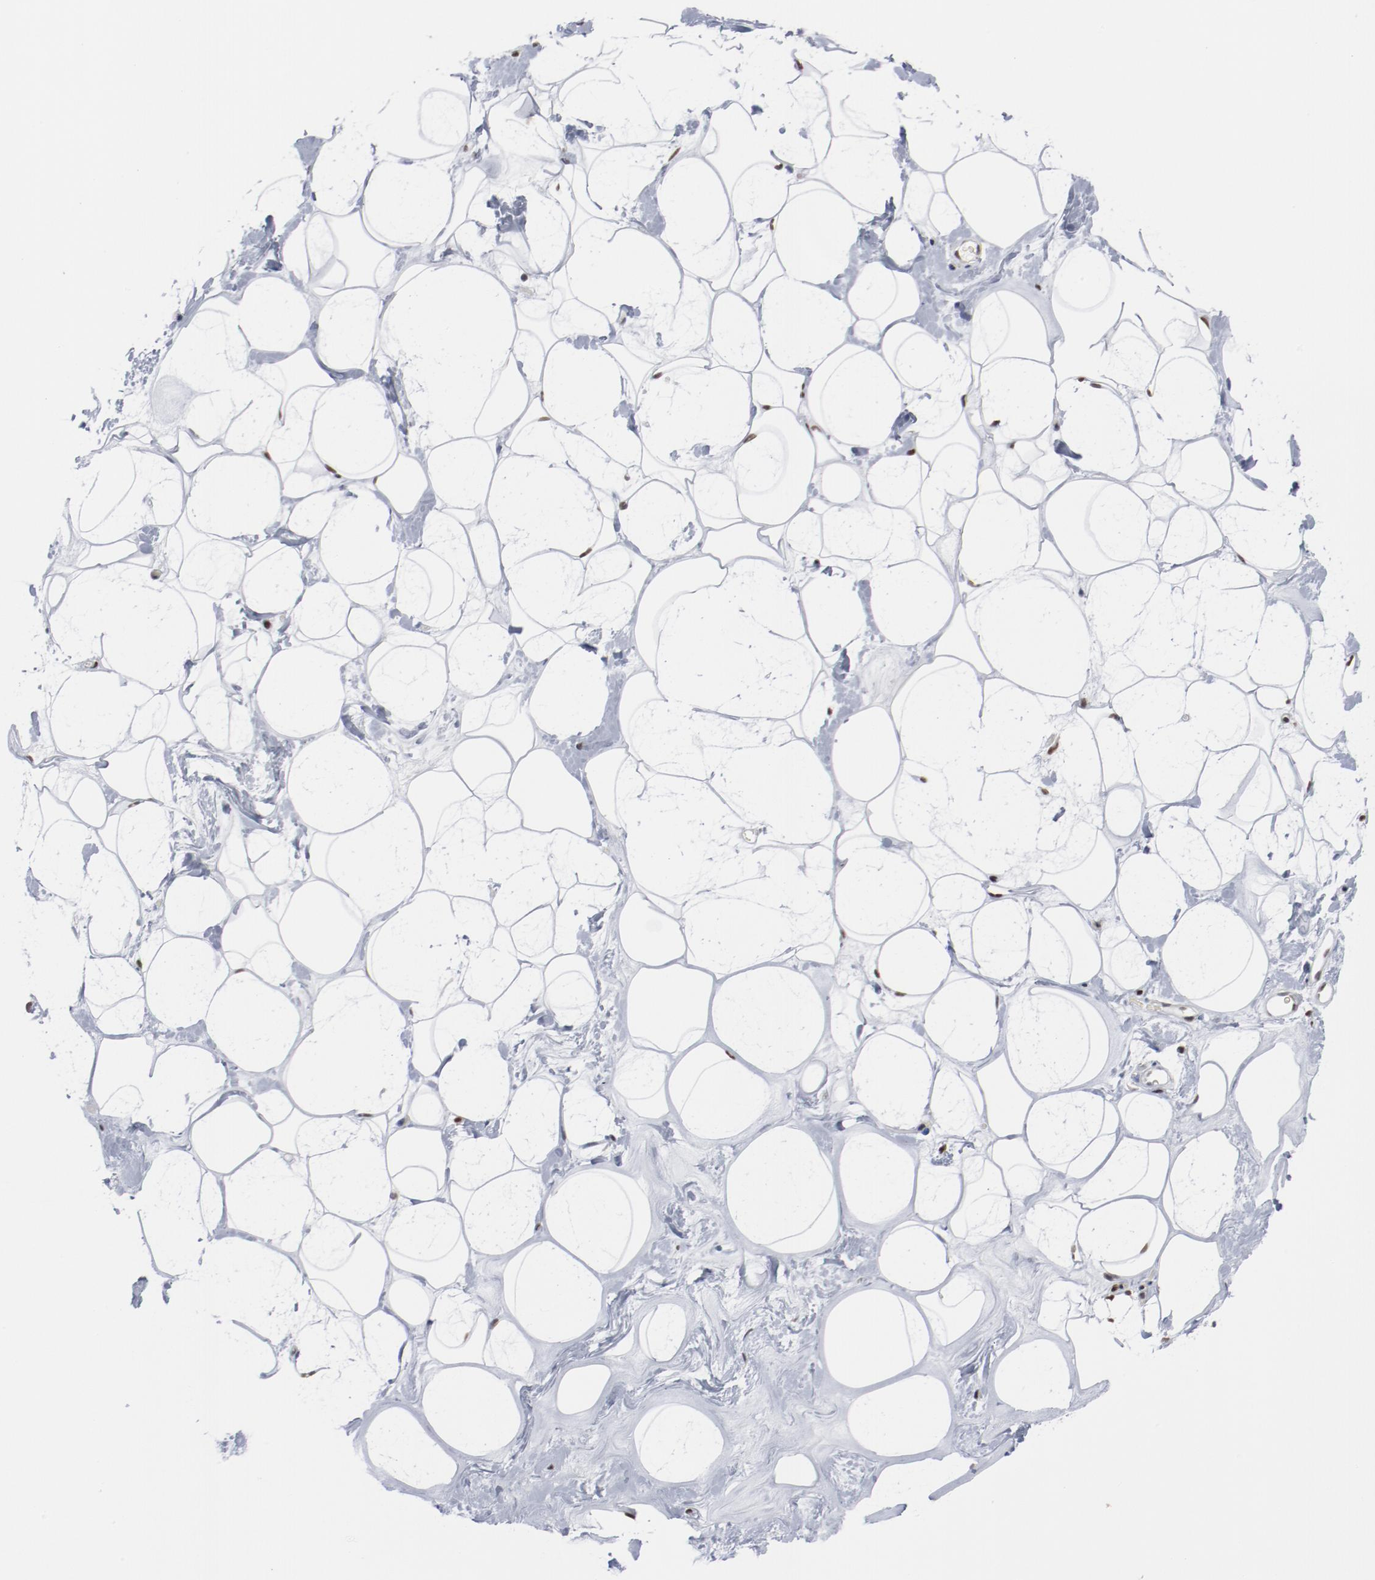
{"staining": {"intensity": "moderate", "quantity": ">75%", "location": "nuclear"}, "tissue": "breast", "cell_type": "Adipocytes", "image_type": "normal", "snomed": [{"axis": "morphology", "description": "Normal tissue, NOS"}, {"axis": "morphology", "description": "Fibrosis, NOS"}, {"axis": "topography", "description": "Breast"}], "caption": "IHC image of unremarkable human breast stained for a protein (brown), which reveals medium levels of moderate nuclear positivity in about >75% of adipocytes.", "gene": "BUB3", "patient": {"sex": "female", "age": 39}}